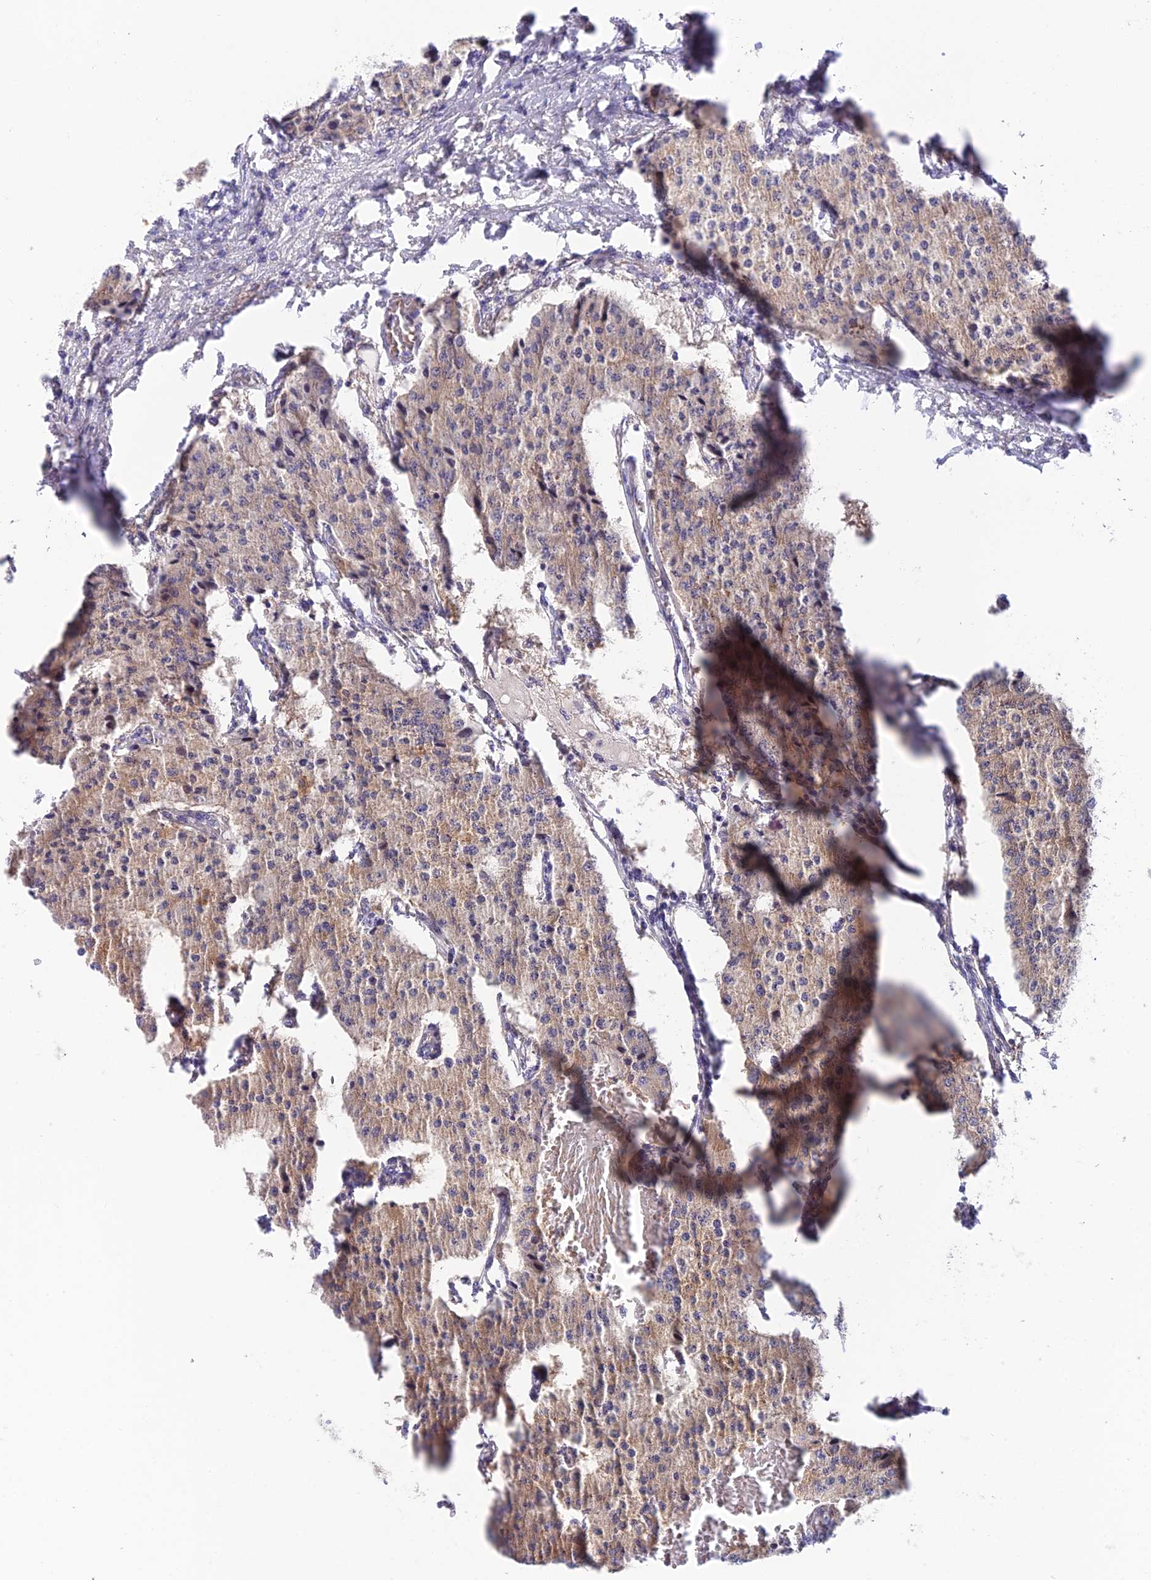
{"staining": {"intensity": "moderate", "quantity": ">75%", "location": "cytoplasmic/membranous"}, "tissue": "carcinoid", "cell_type": "Tumor cells", "image_type": "cancer", "snomed": [{"axis": "morphology", "description": "Carcinoid, malignant, NOS"}, {"axis": "topography", "description": "Colon"}], "caption": "Protein analysis of carcinoid (malignant) tissue demonstrates moderate cytoplasmic/membranous positivity in approximately >75% of tumor cells. Immunohistochemistry stains the protein in brown and the nuclei are stained blue.", "gene": "DUSP29", "patient": {"sex": "female", "age": 52}}